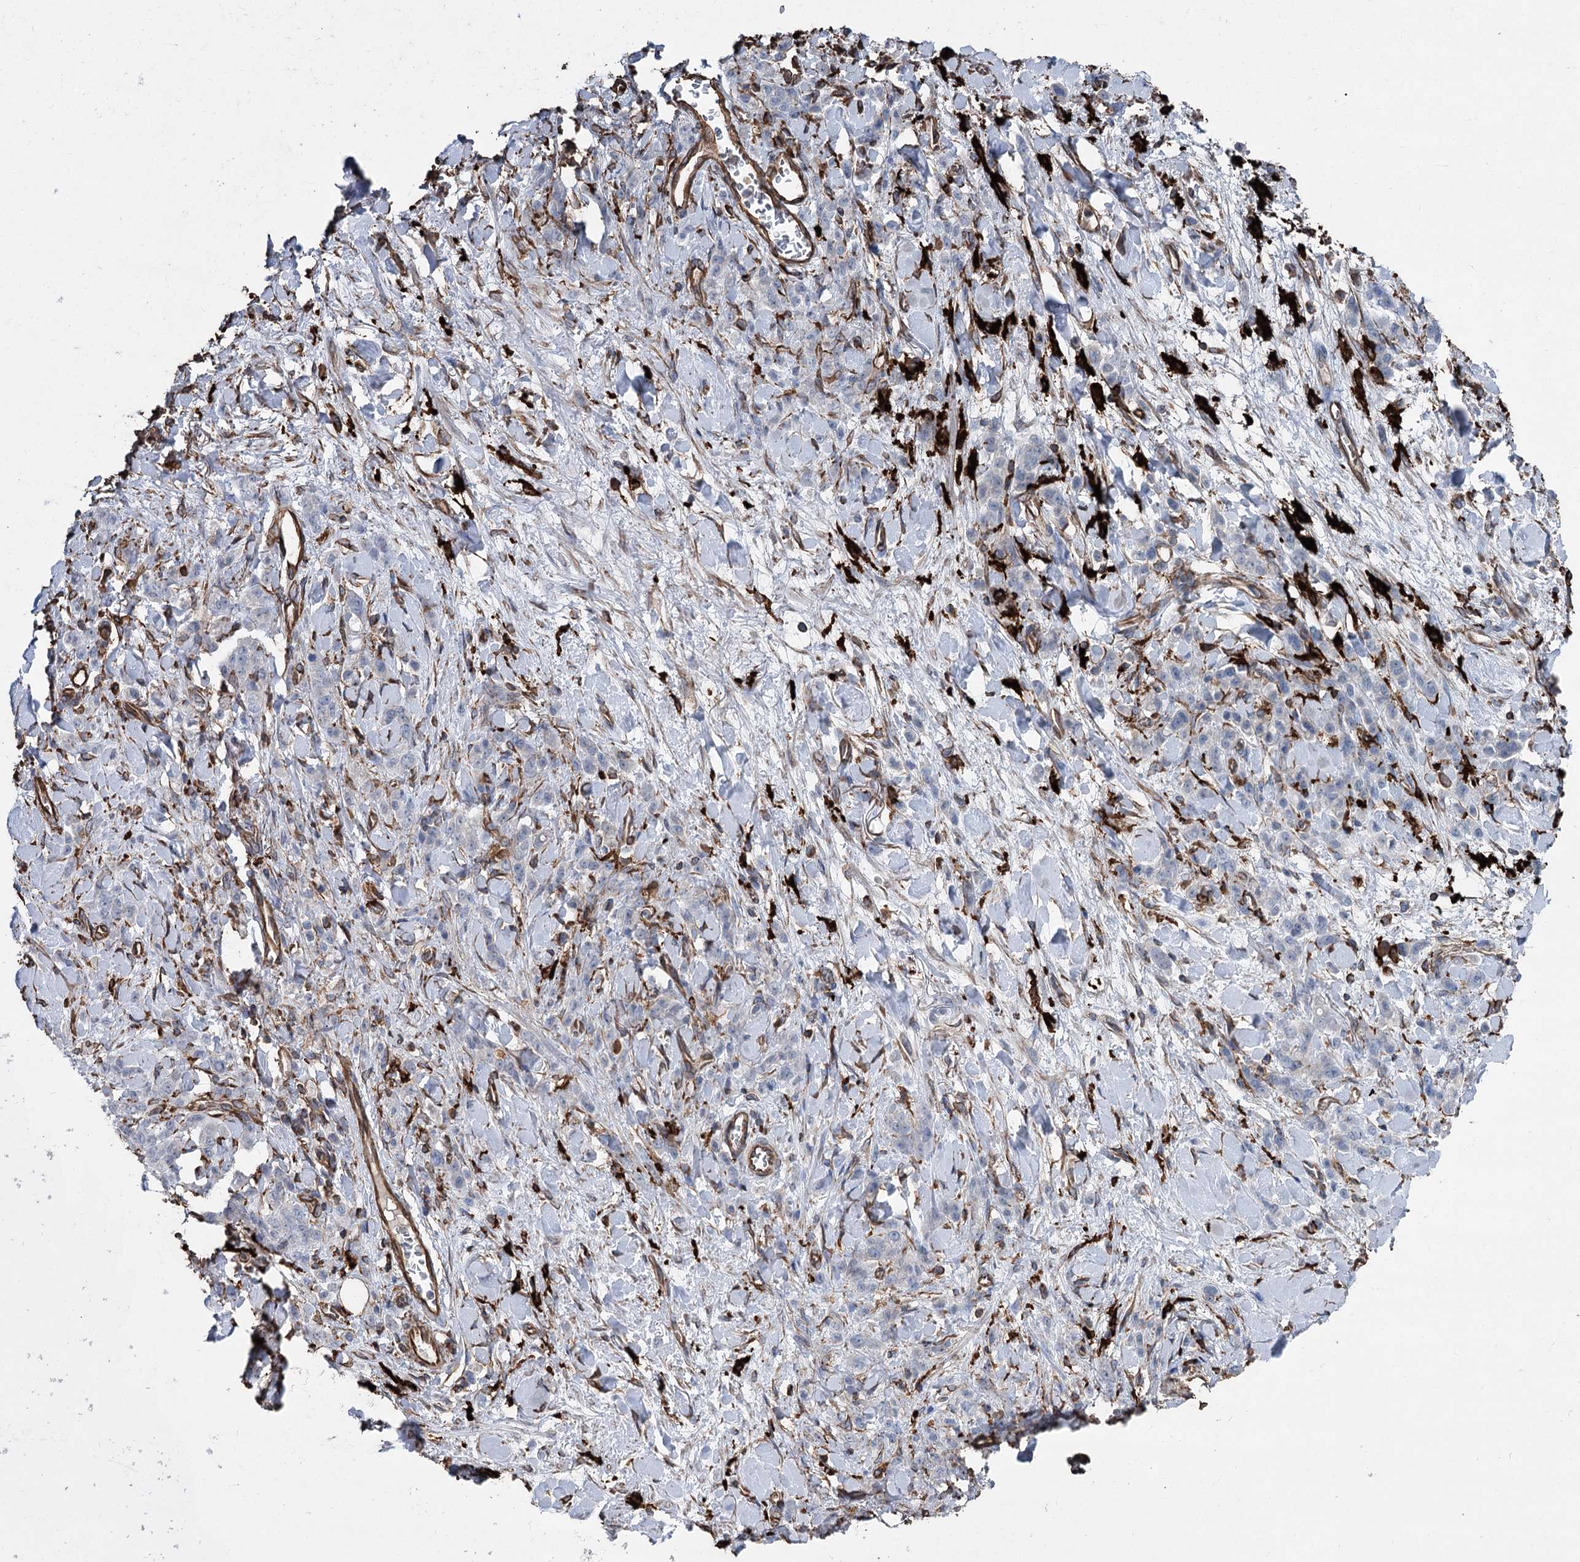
{"staining": {"intensity": "negative", "quantity": "none", "location": "none"}, "tissue": "stomach cancer", "cell_type": "Tumor cells", "image_type": "cancer", "snomed": [{"axis": "morphology", "description": "Normal tissue, NOS"}, {"axis": "morphology", "description": "Adenocarcinoma, NOS"}, {"axis": "topography", "description": "Stomach"}], "caption": "This is an immunohistochemistry micrograph of stomach cancer. There is no staining in tumor cells.", "gene": "CLEC4M", "patient": {"sex": "male", "age": 82}}